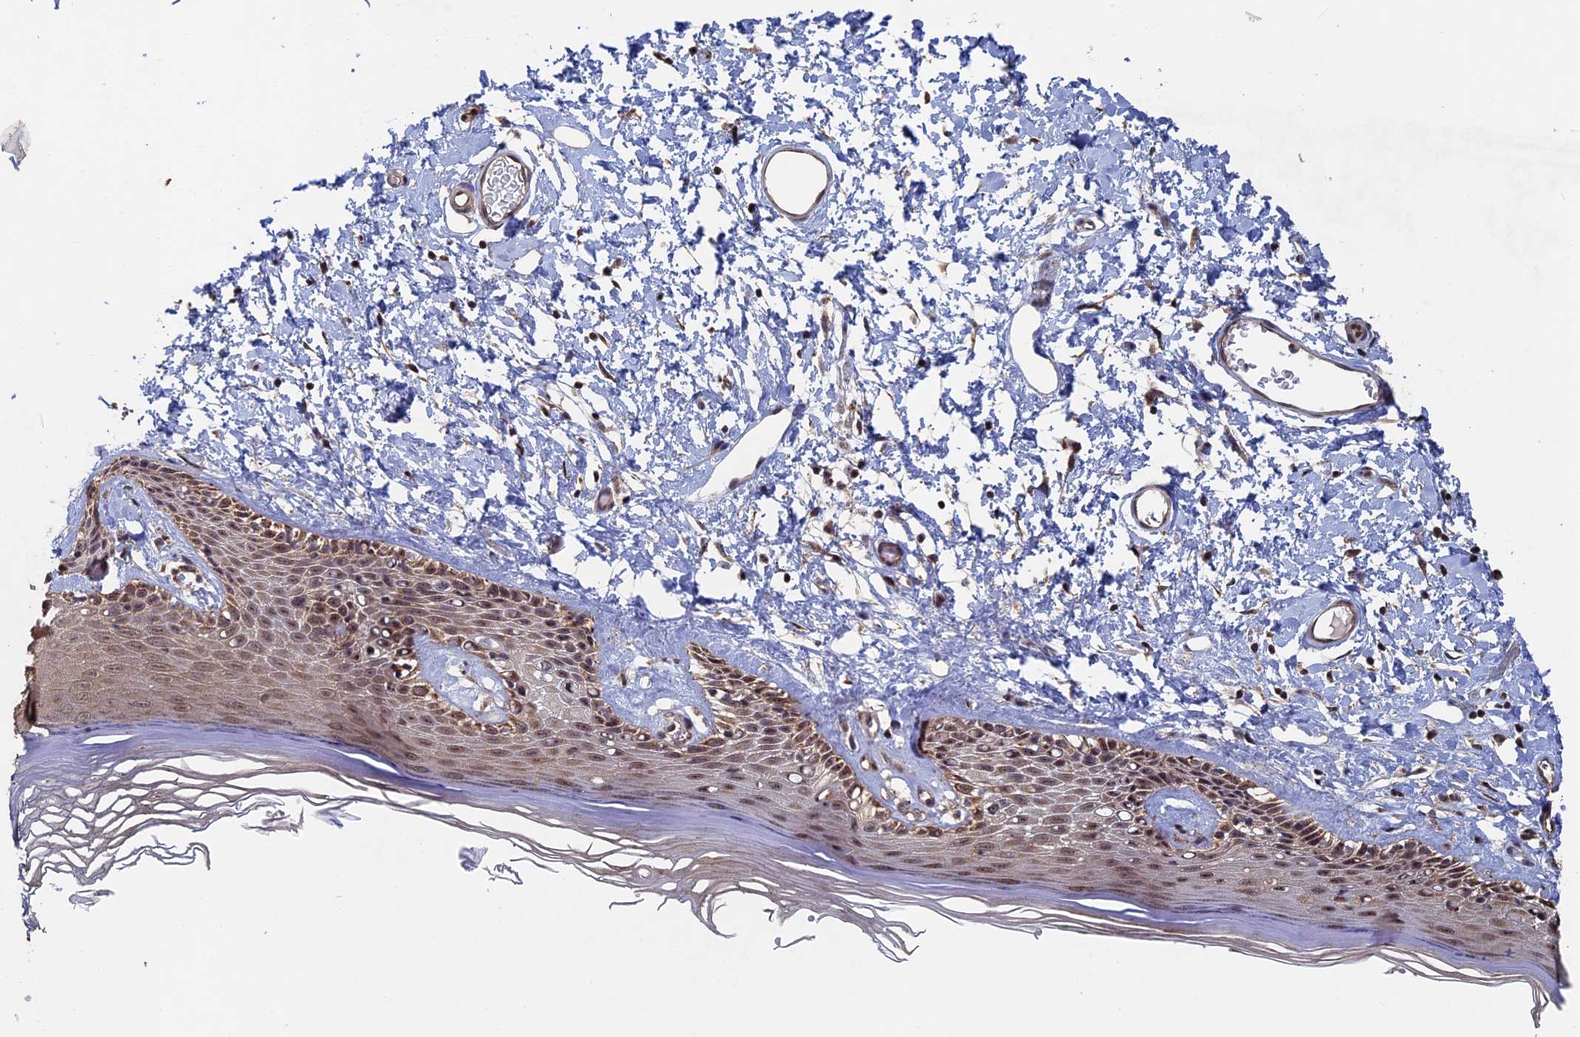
{"staining": {"intensity": "moderate", "quantity": ">75%", "location": "cytoplasmic/membranous,nuclear"}, "tissue": "skin", "cell_type": "Epidermal cells", "image_type": "normal", "snomed": [{"axis": "morphology", "description": "Normal tissue, NOS"}, {"axis": "topography", "description": "Adipose tissue"}, {"axis": "topography", "description": "Vascular tissue"}, {"axis": "topography", "description": "Vulva"}, {"axis": "topography", "description": "Peripheral nerve tissue"}], "caption": "Immunohistochemistry (DAB (3,3'-diaminobenzidine)) staining of normal human skin displays moderate cytoplasmic/membranous,nuclear protein expression in about >75% of epidermal cells.", "gene": "KIAA1328", "patient": {"sex": "female", "age": 86}}